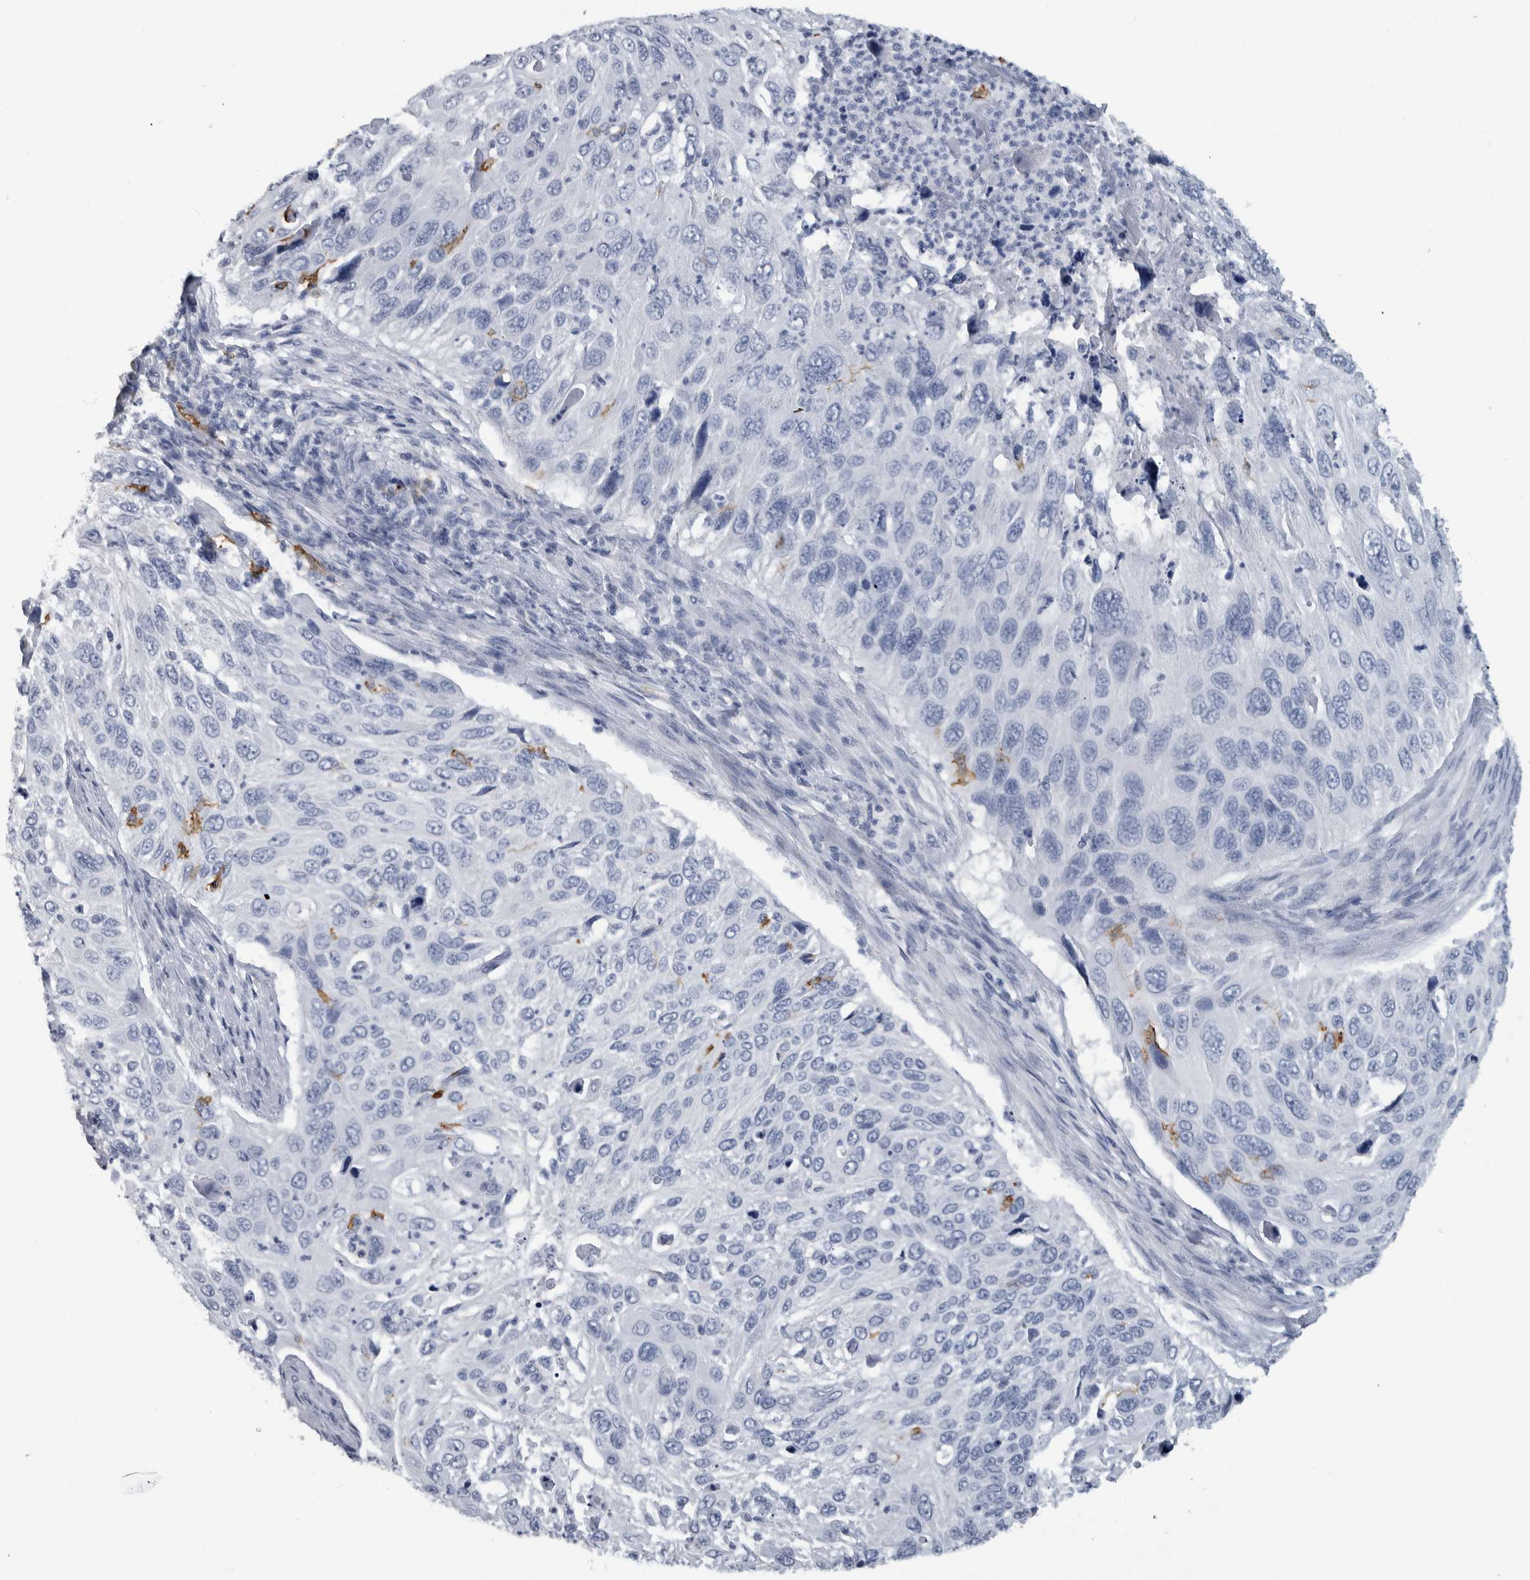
{"staining": {"intensity": "negative", "quantity": "none", "location": "none"}, "tissue": "cervical cancer", "cell_type": "Tumor cells", "image_type": "cancer", "snomed": [{"axis": "morphology", "description": "Squamous cell carcinoma, NOS"}, {"axis": "topography", "description": "Cervix"}], "caption": "Image shows no significant protein expression in tumor cells of cervical squamous cell carcinoma.", "gene": "CDH17", "patient": {"sex": "female", "age": 70}}